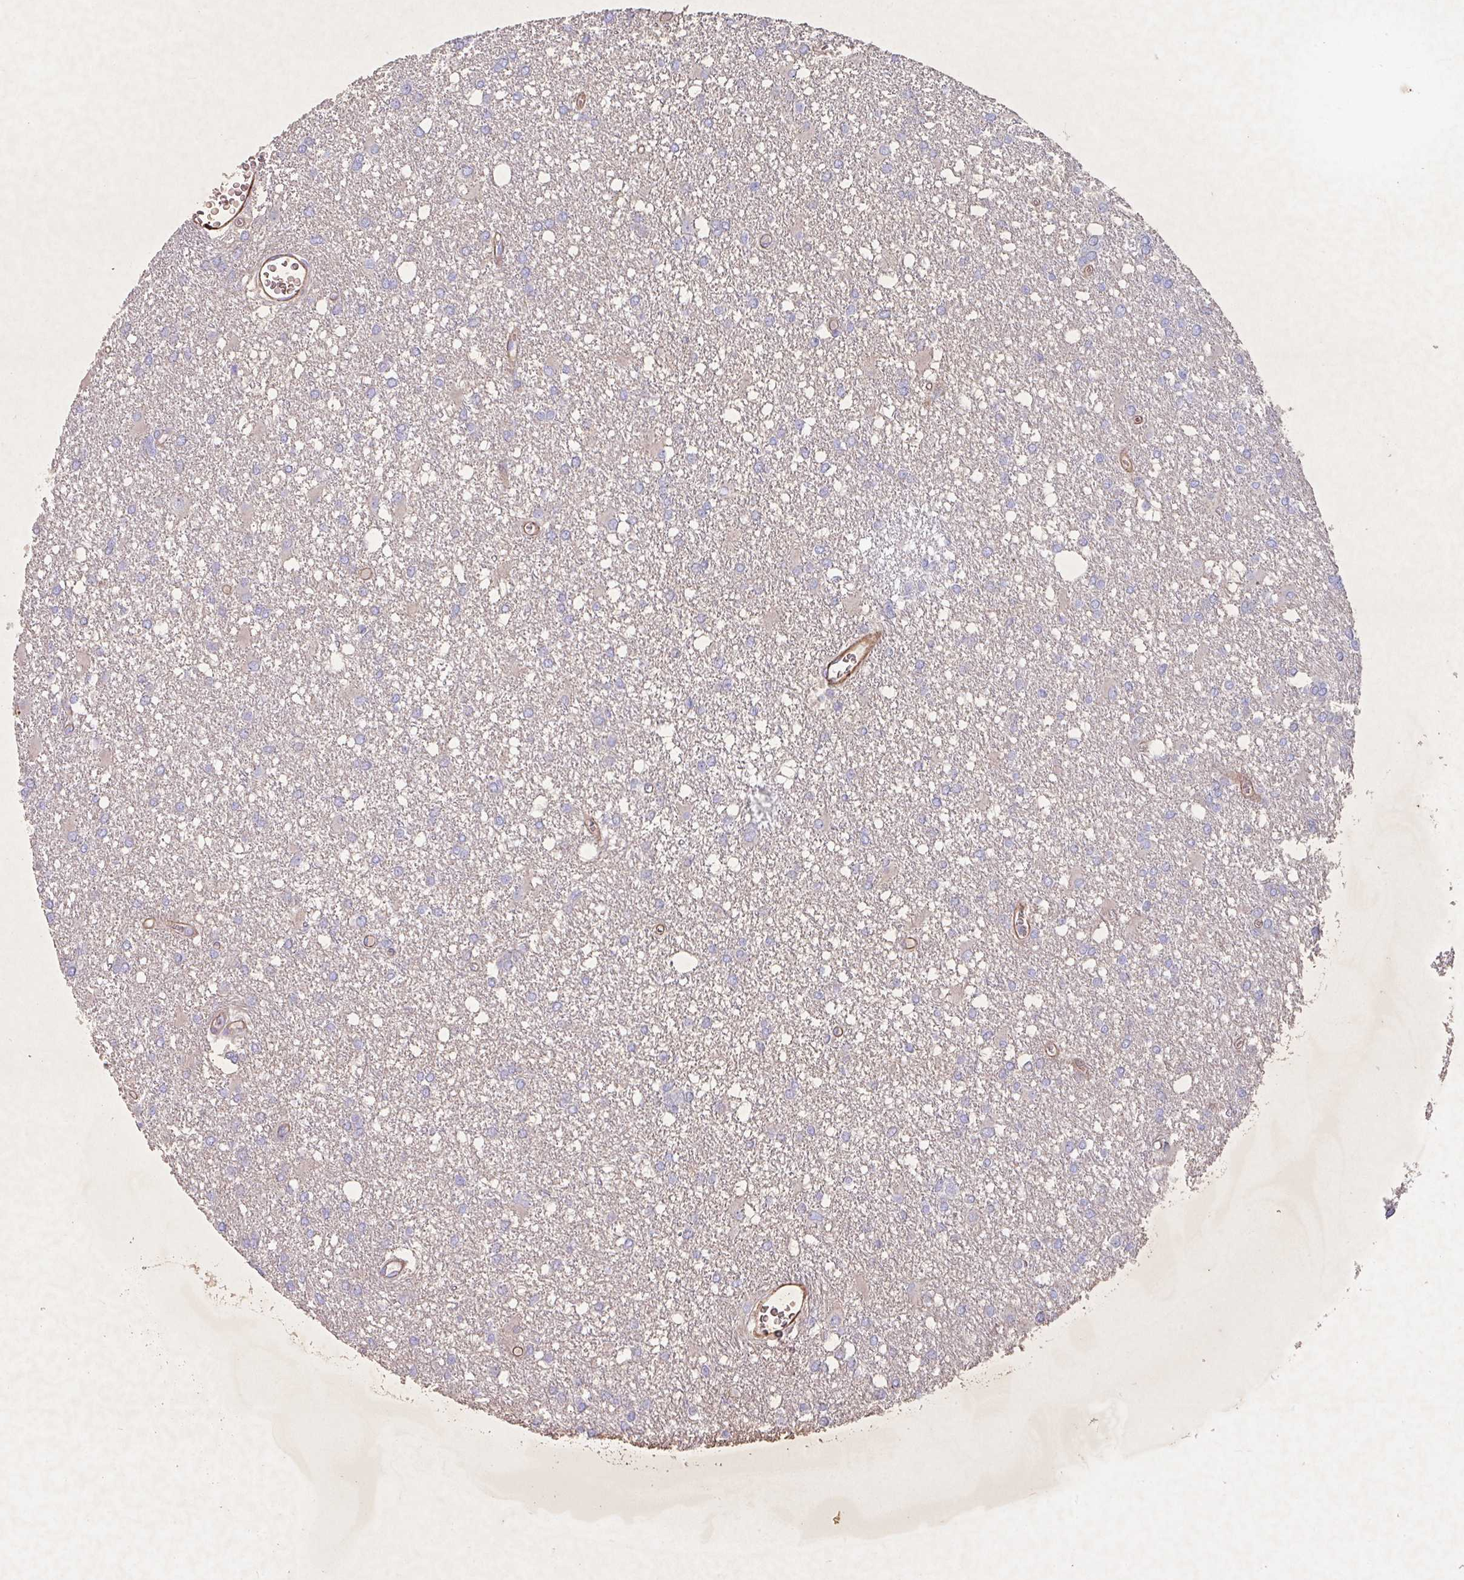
{"staining": {"intensity": "negative", "quantity": "none", "location": "none"}, "tissue": "glioma", "cell_type": "Tumor cells", "image_type": "cancer", "snomed": [{"axis": "morphology", "description": "Glioma, malignant, High grade"}, {"axis": "topography", "description": "Brain"}], "caption": "Immunohistochemistry (IHC) micrograph of neoplastic tissue: human malignant glioma (high-grade) stained with DAB shows no significant protein expression in tumor cells. (Stains: DAB immunohistochemistry with hematoxylin counter stain, Microscopy: brightfield microscopy at high magnification).", "gene": "ATP2C2", "patient": {"sex": "male", "age": 48}}